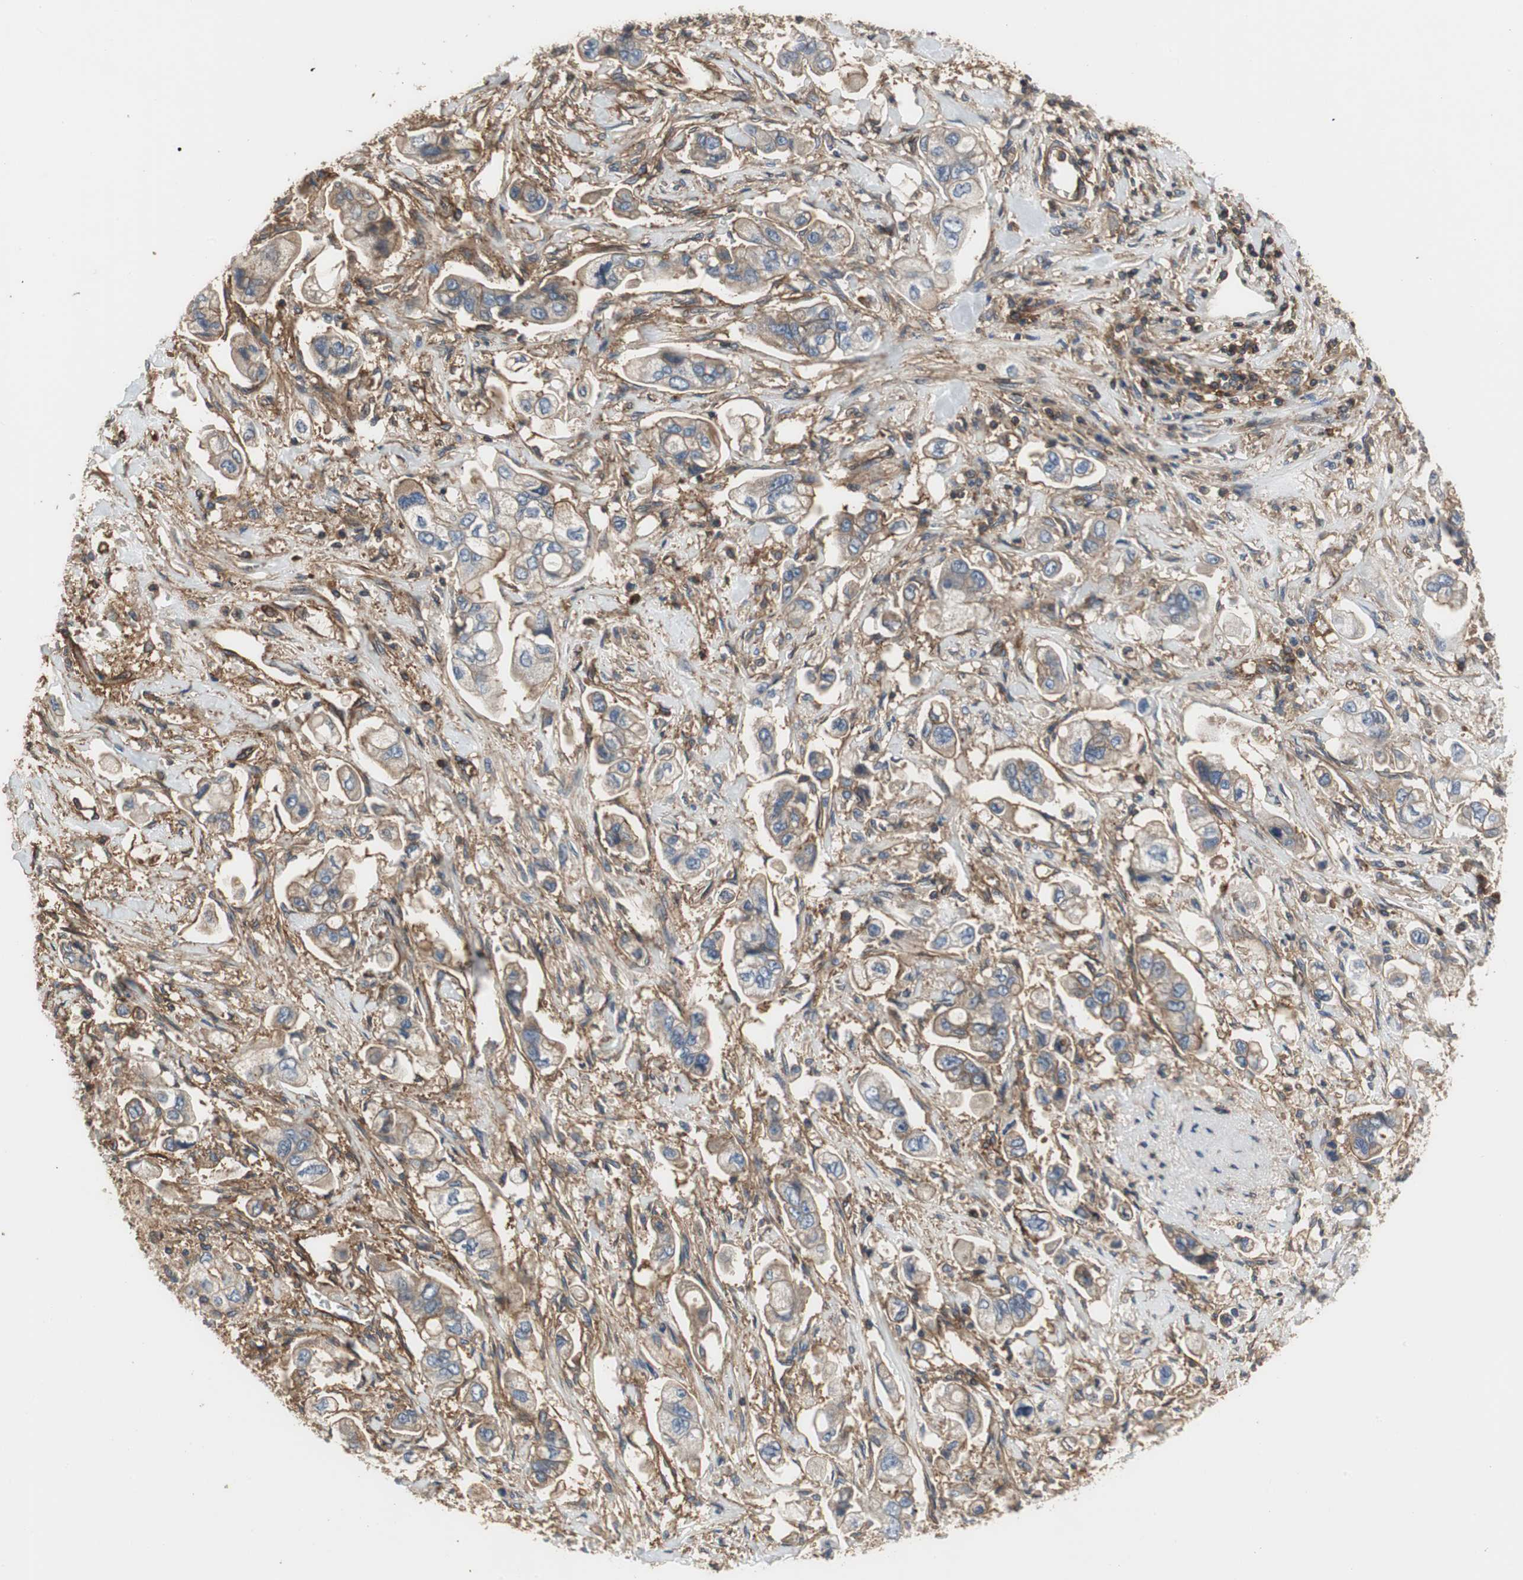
{"staining": {"intensity": "negative", "quantity": "none", "location": "none"}, "tissue": "stomach cancer", "cell_type": "Tumor cells", "image_type": "cancer", "snomed": [{"axis": "morphology", "description": "Adenocarcinoma, NOS"}, {"axis": "topography", "description": "Stomach"}], "caption": "Immunohistochemistry of human stomach cancer (adenocarcinoma) reveals no staining in tumor cells.", "gene": "IL1RL1", "patient": {"sex": "male", "age": 62}}